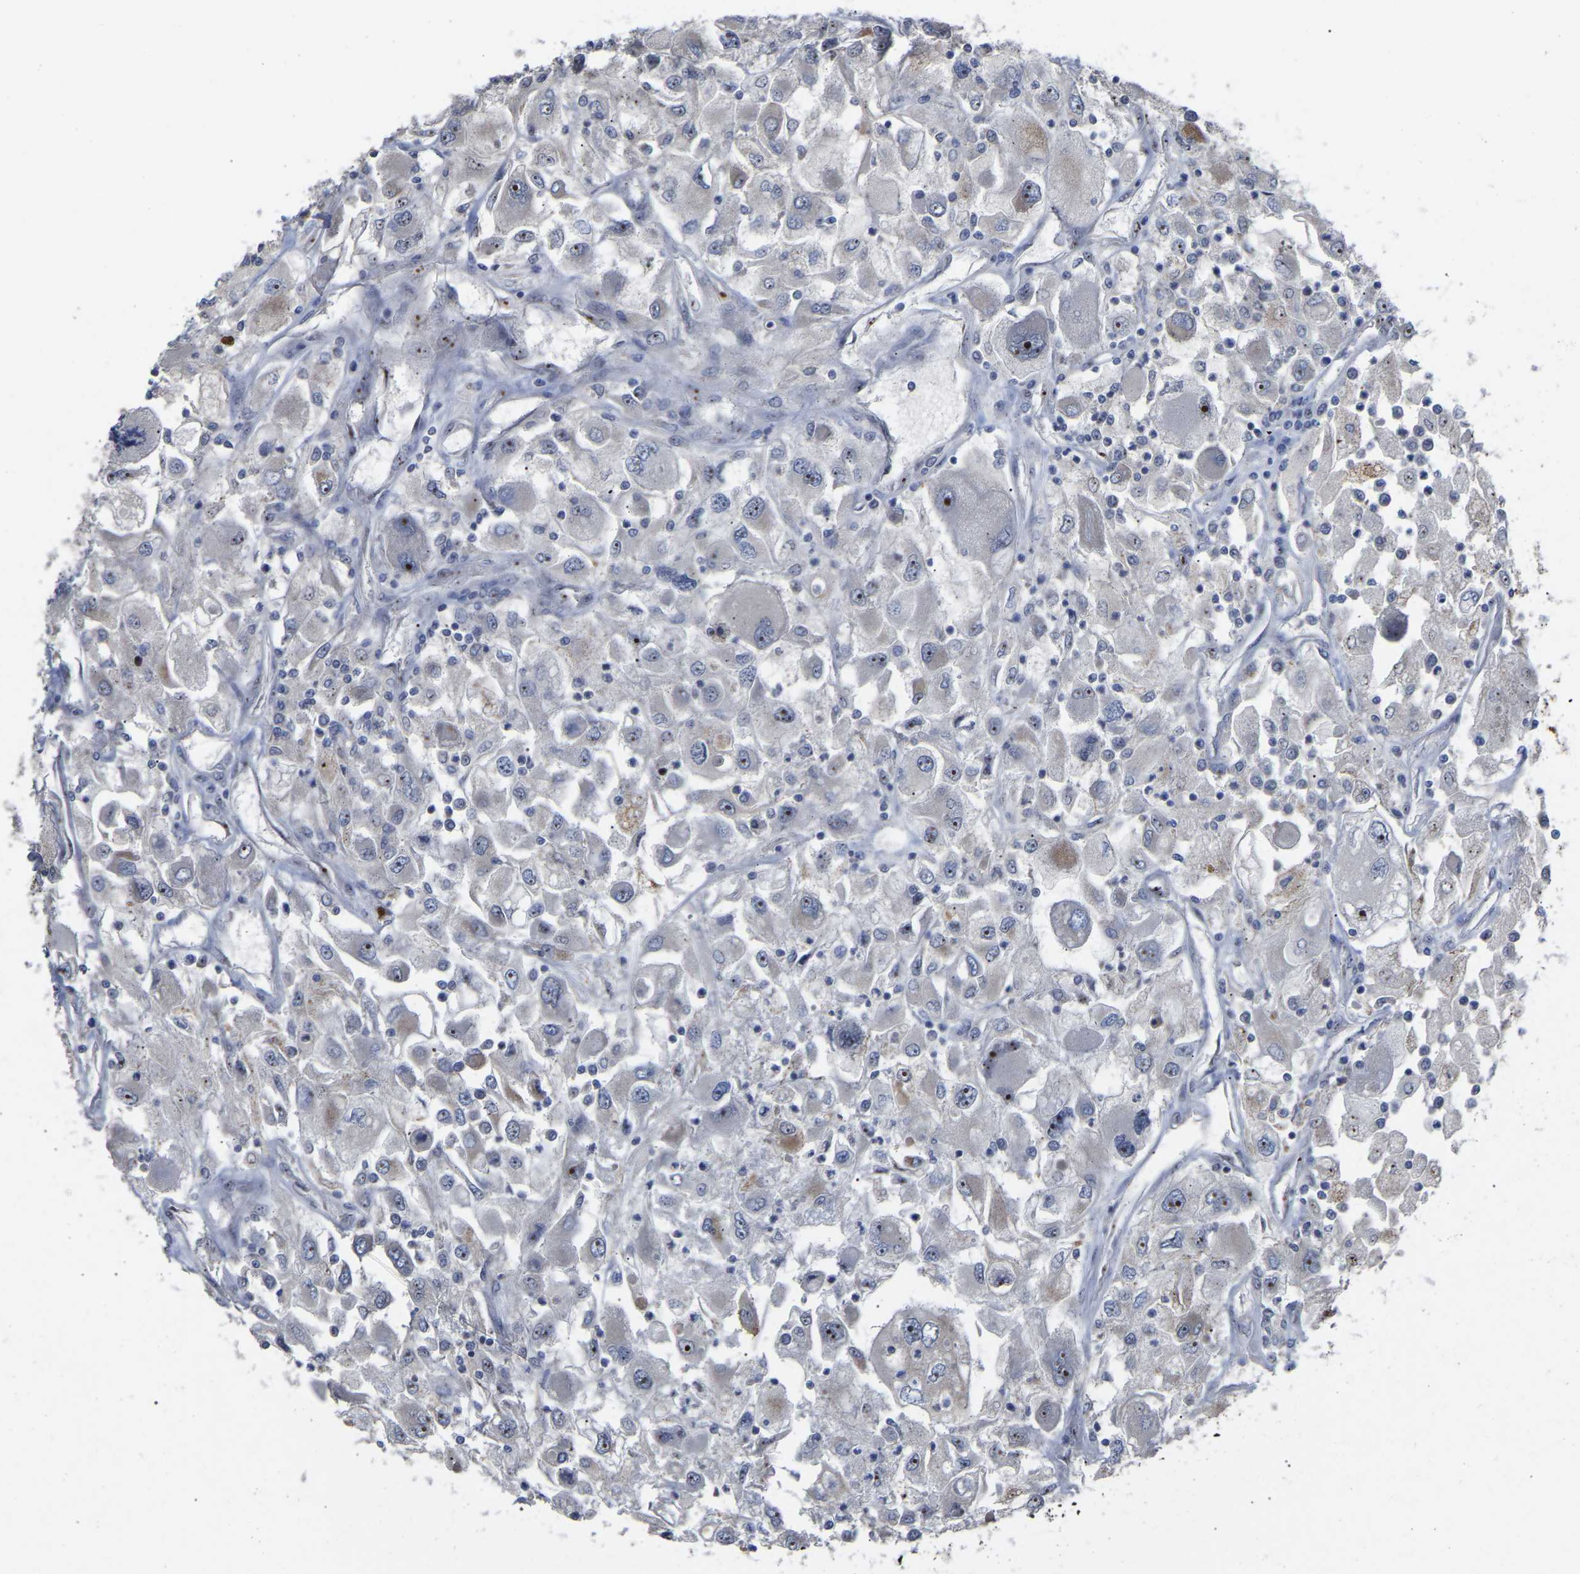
{"staining": {"intensity": "moderate", "quantity": "25%-75%", "location": "nuclear"}, "tissue": "renal cancer", "cell_type": "Tumor cells", "image_type": "cancer", "snomed": [{"axis": "morphology", "description": "Adenocarcinoma, NOS"}, {"axis": "topography", "description": "Kidney"}], "caption": "Protein staining reveals moderate nuclear positivity in approximately 25%-75% of tumor cells in renal cancer (adenocarcinoma). The staining was performed using DAB (3,3'-diaminobenzidine), with brown indicating positive protein expression. Nuclei are stained blue with hematoxylin.", "gene": "NOP53", "patient": {"sex": "female", "age": 52}}